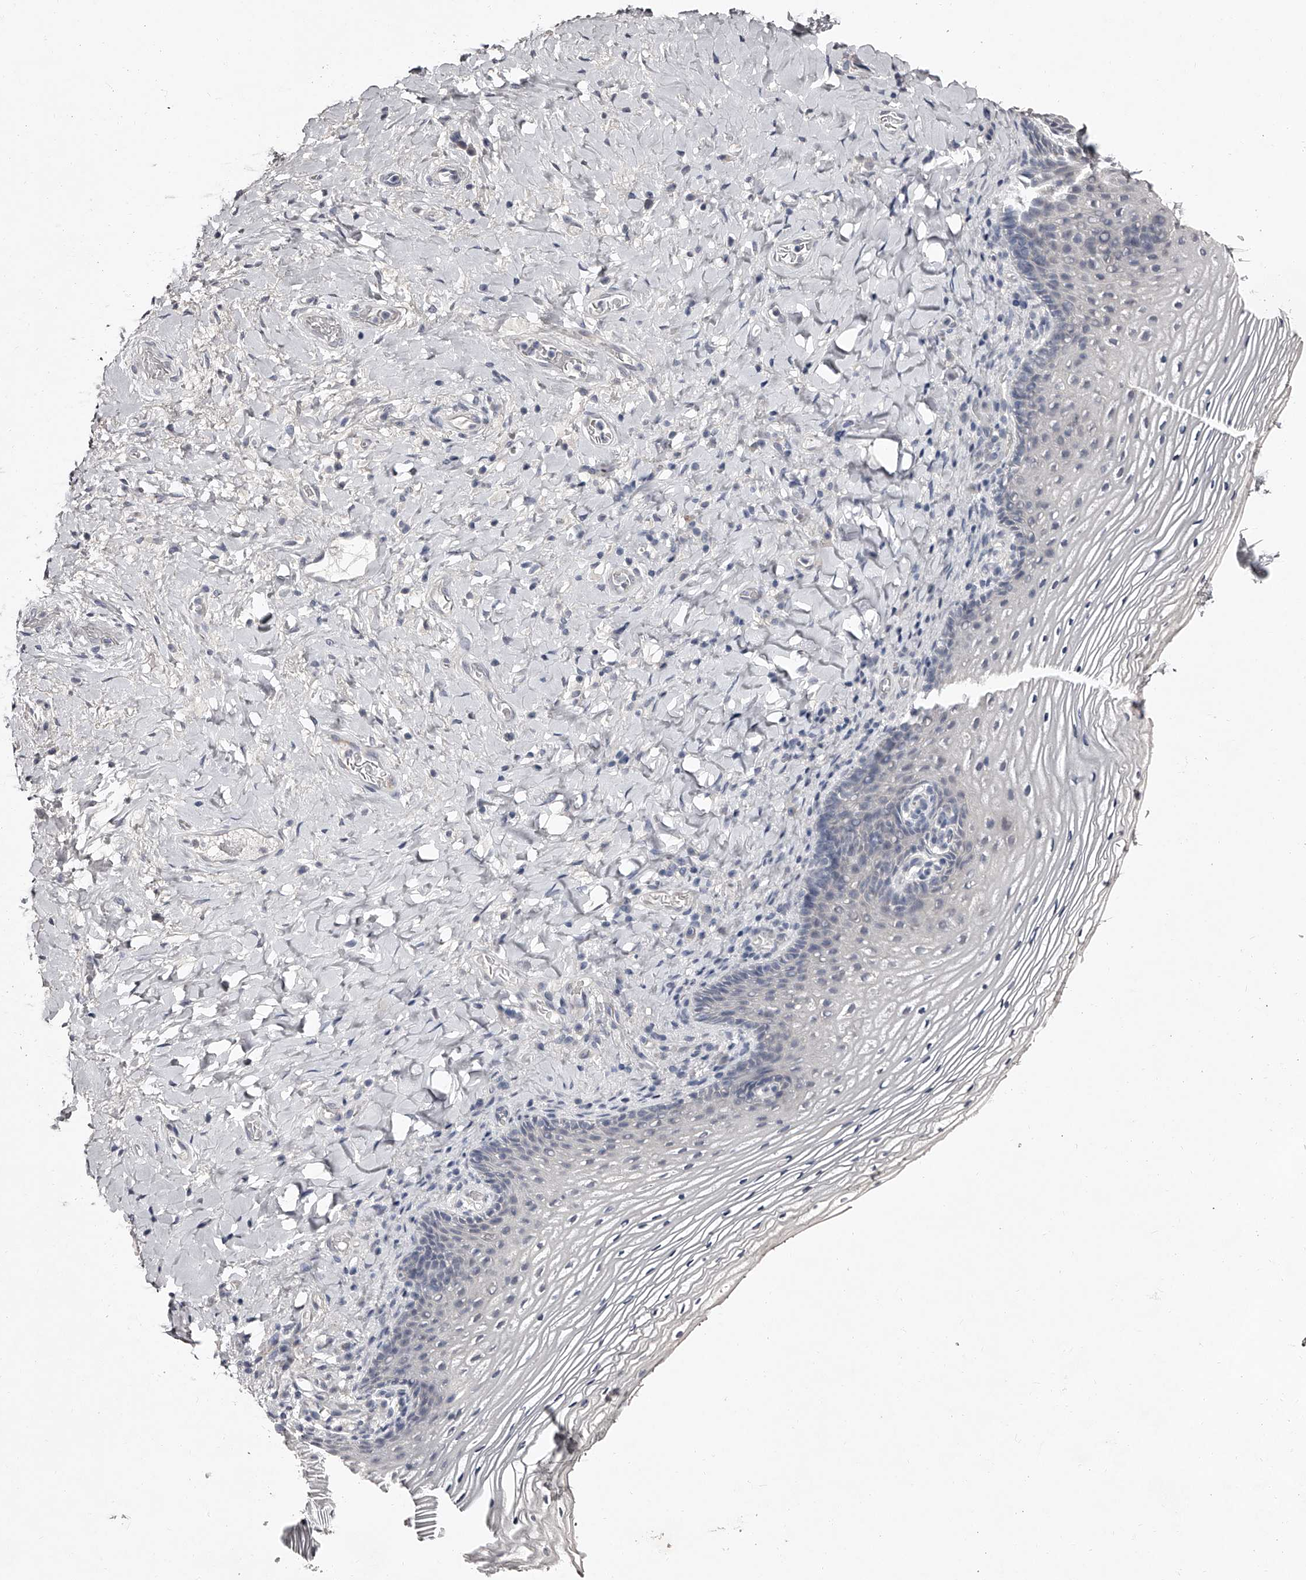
{"staining": {"intensity": "negative", "quantity": "none", "location": "none"}, "tissue": "vagina", "cell_type": "Squamous epithelial cells", "image_type": "normal", "snomed": [{"axis": "morphology", "description": "Normal tissue, NOS"}, {"axis": "topography", "description": "Vagina"}], "caption": "The photomicrograph reveals no significant positivity in squamous epithelial cells of vagina.", "gene": "NT5DC1", "patient": {"sex": "female", "age": 60}}